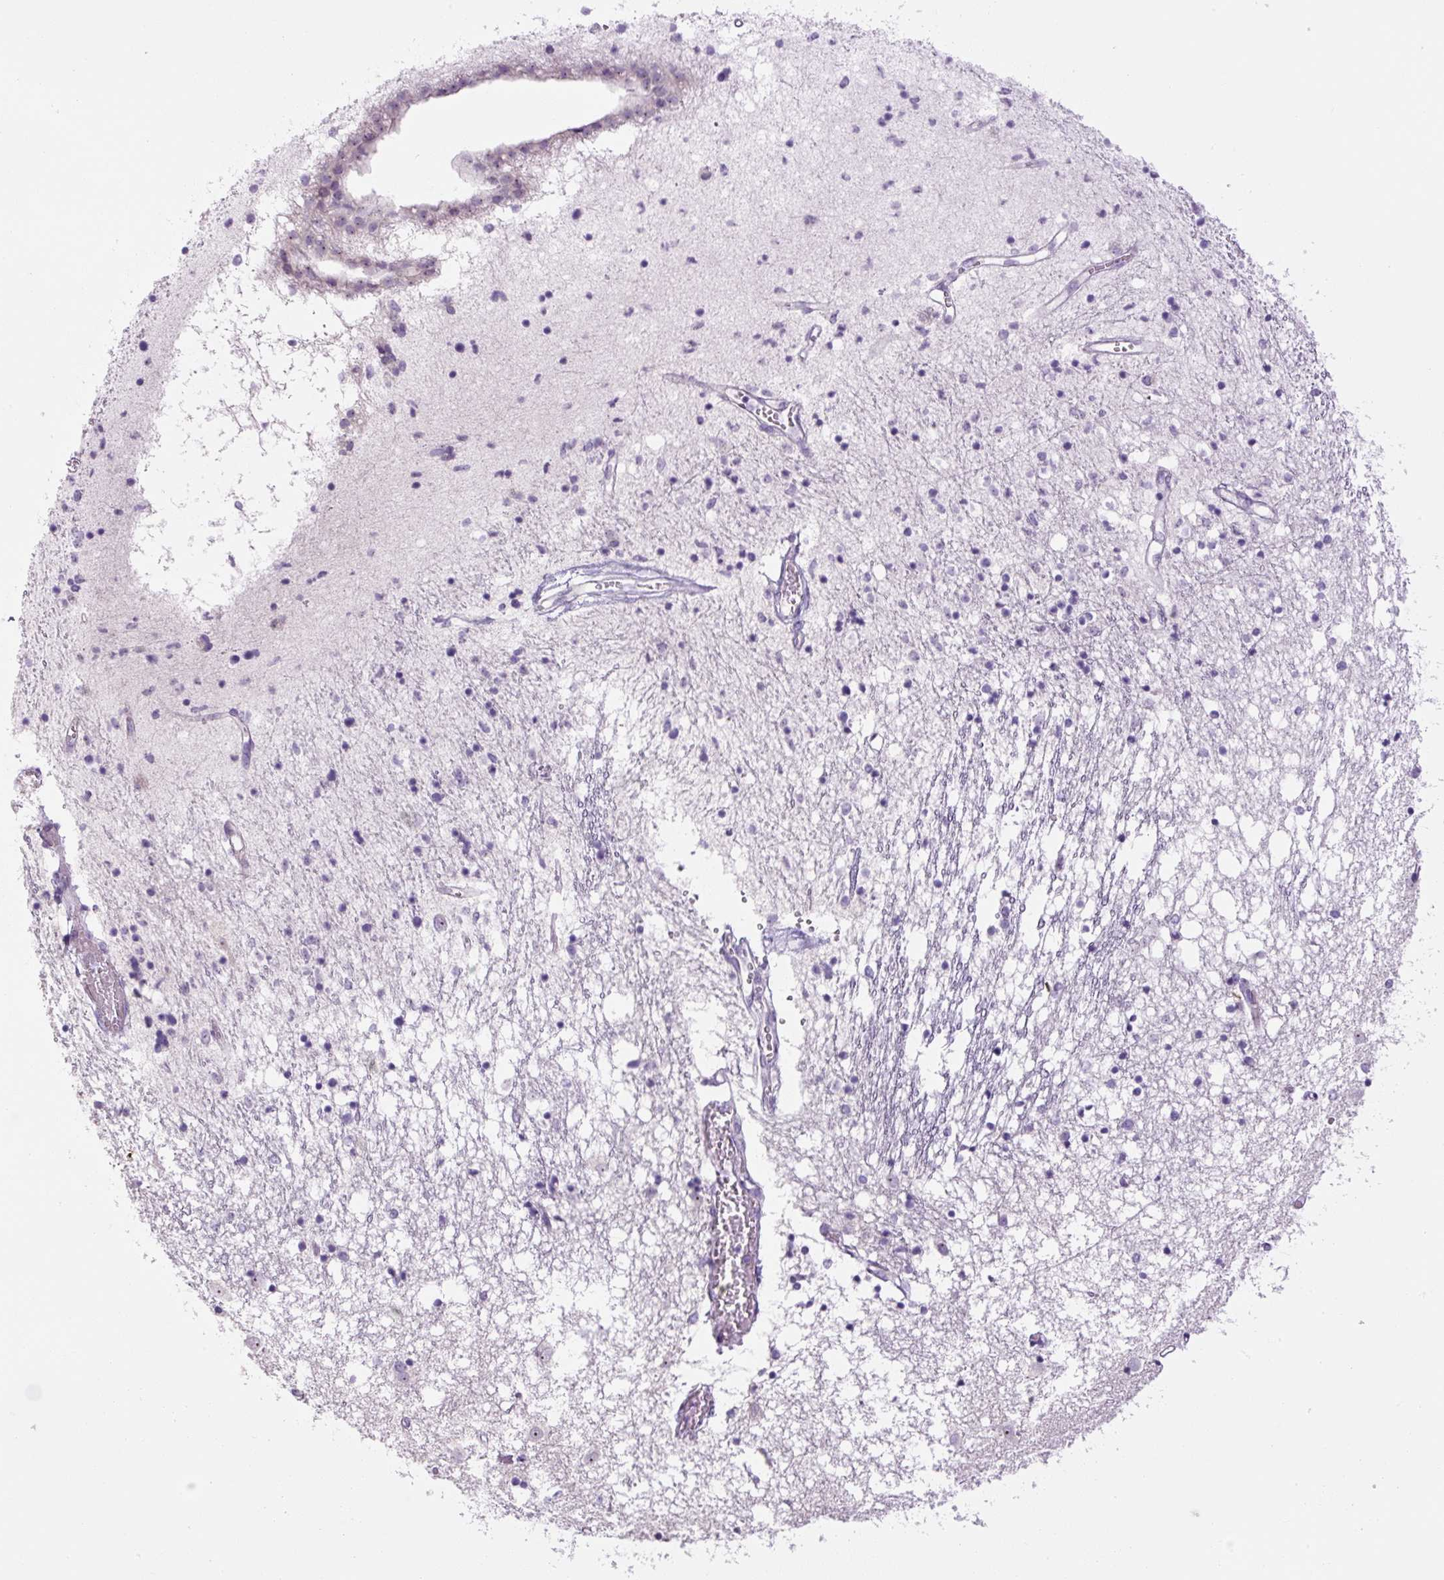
{"staining": {"intensity": "negative", "quantity": "none", "location": "none"}, "tissue": "caudate", "cell_type": "Glial cells", "image_type": "normal", "snomed": [{"axis": "morphology", "description": "Normal tissue, NOS"}, {"axis": "topography", "description": "Lateral ventricle wall"}], "caption": "This is a histopathology image of IHC staining of normal caudate, which shows no expression in glial cells. (DAB immunohistochemistry visualized using brightfield microscopy, high magnification).", "gene": "TMEM151B", "patient": {"sex": "male", "age": 70}}